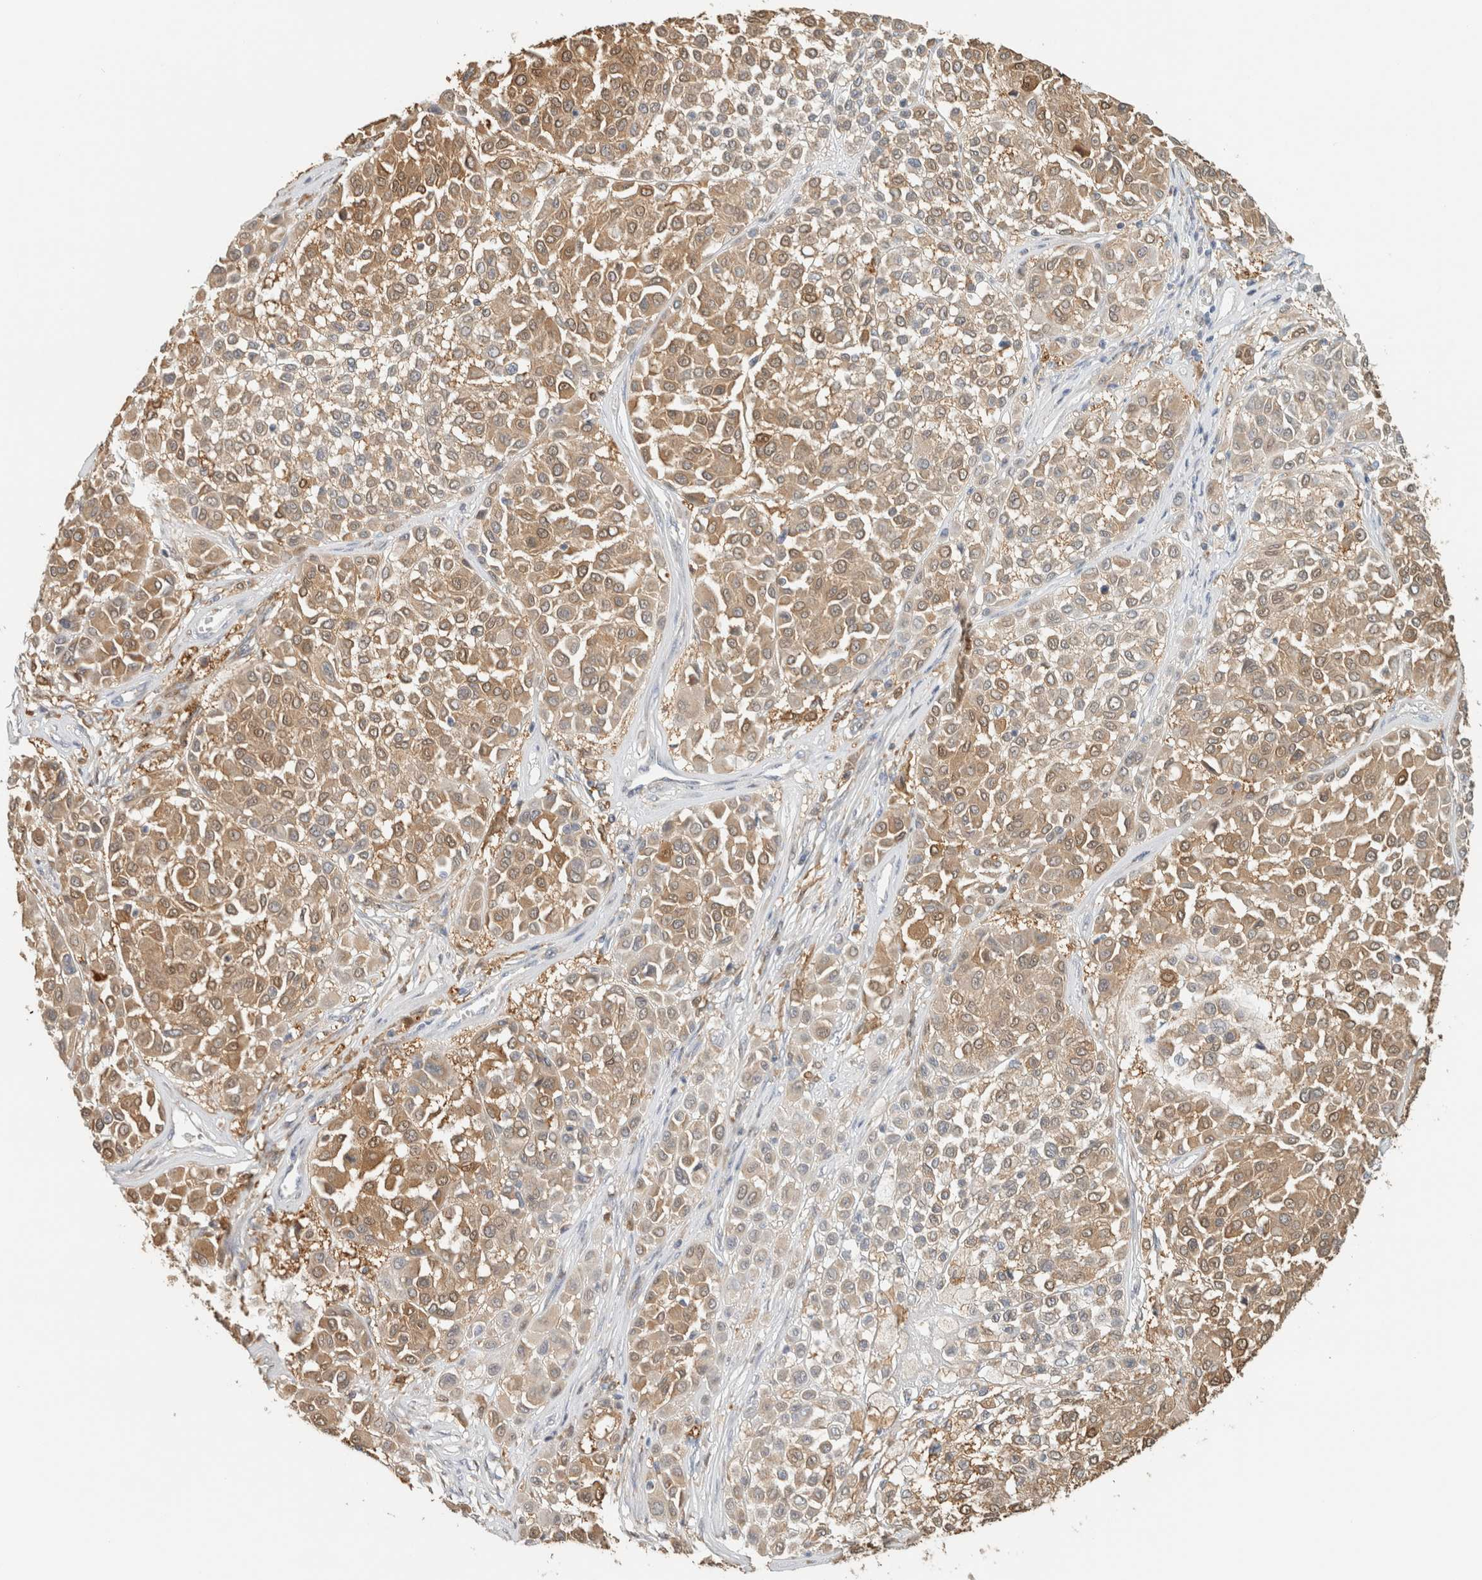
{"staining": {"intensity": "weak", "quantity": ">75%", "location": "cytoplasmic/membranous"}, "tissue": "melanoma", "cell_type": "Tumor cells", "image_type": "cancer", "snomed": [{"axis": "morphology", "description": "Malignant melanoma, Metastatic site"}, {"axis": "topography", "description": "Soft tissue"}], "caption": "Immunohistochemistry staining of melanoma, which reveals low levels of weak cytoplasmic/membranous staining in approximately >75% of tumor cells indicating weak cytoplasmic/membranous protein positivity. The staining was performed using DAB (3,3'-diaminobenzidine) (brown) for protein detection and nuclei were counterstained in hematoxylin (blue).", "gene": "CAPG", "patient": {"sex": "male", "age": 41}}